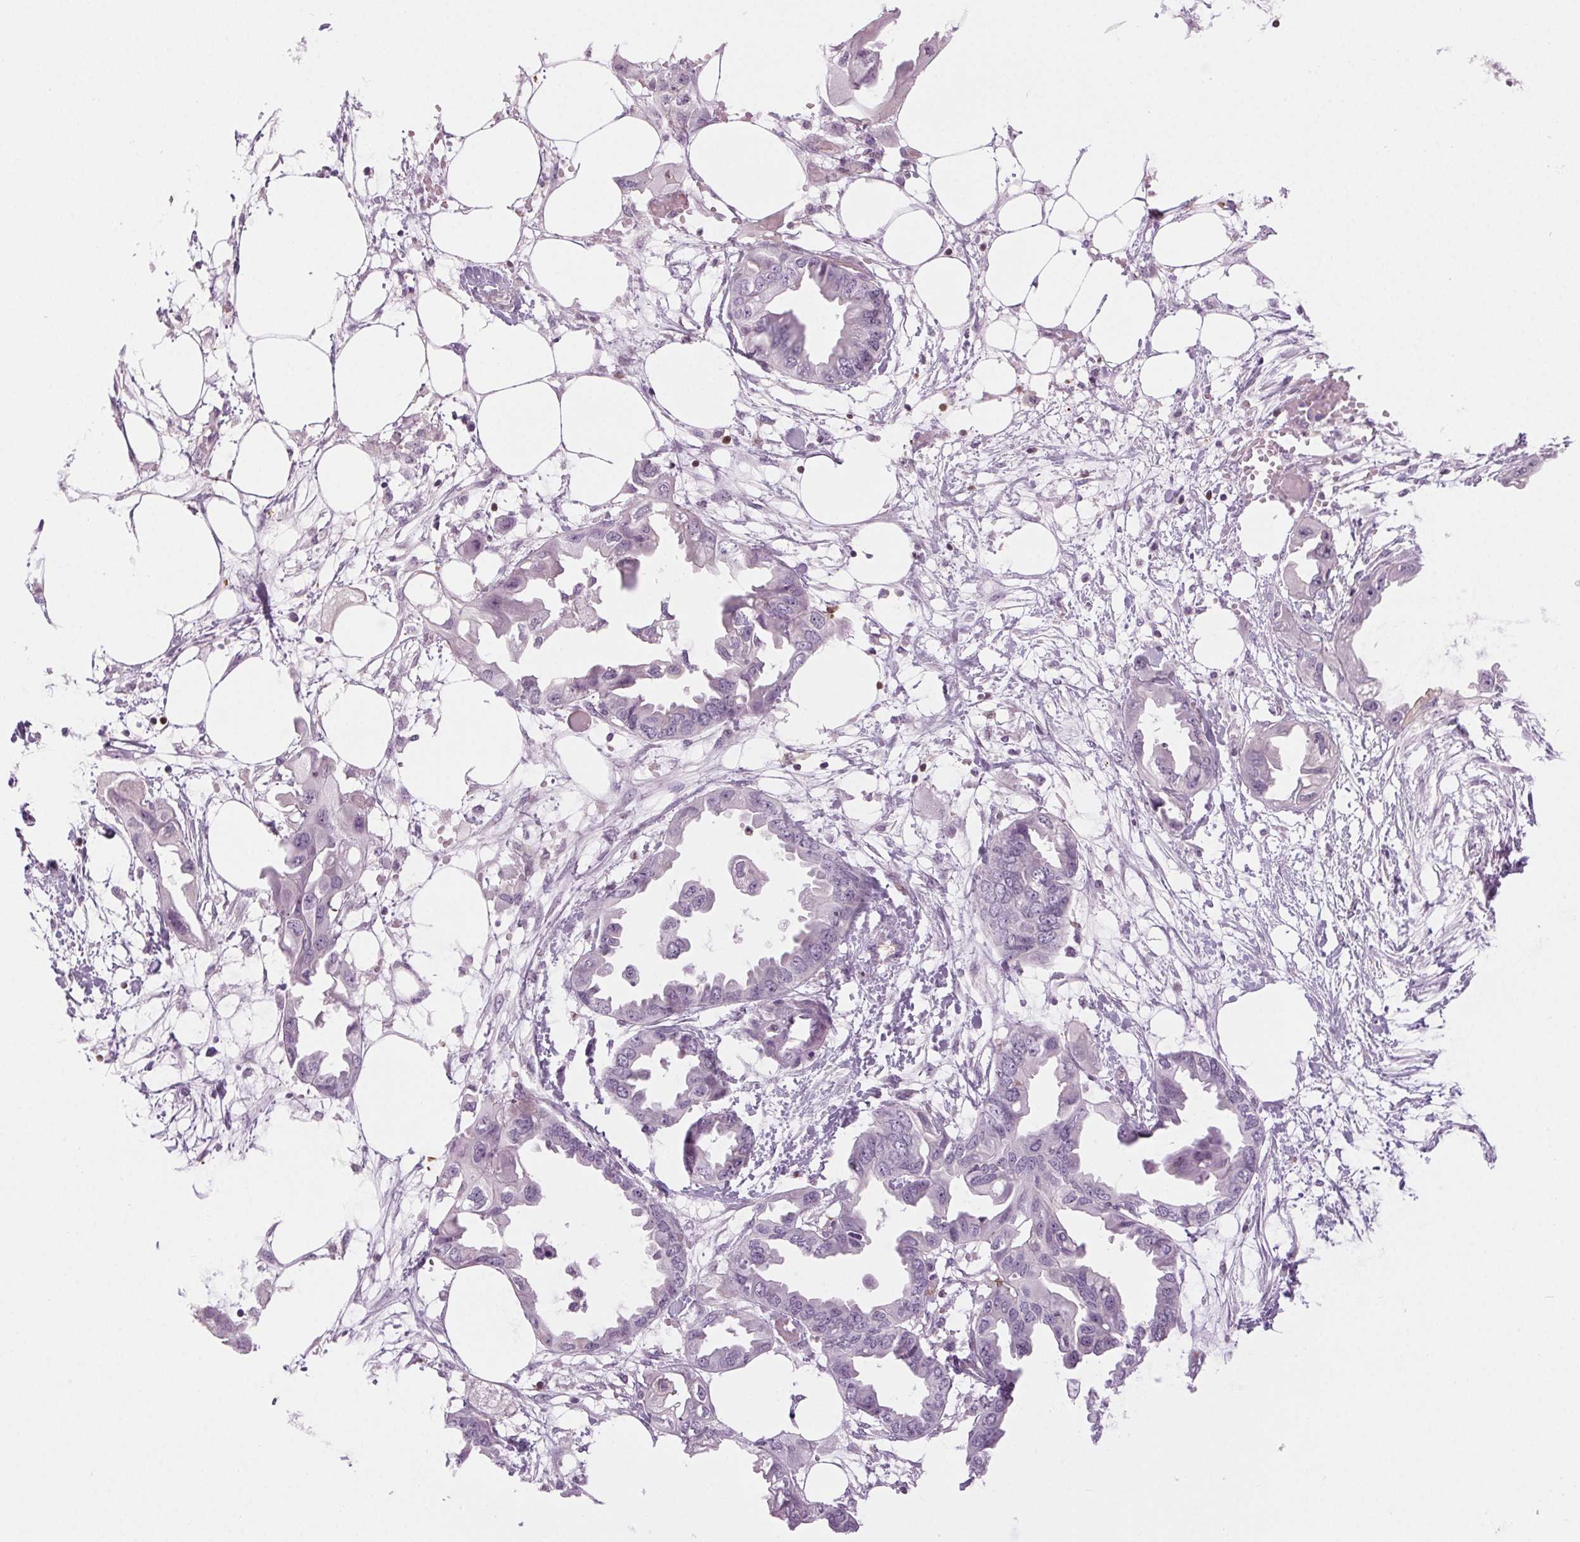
{"staining": {"intensity": "negative", "quantity": "none", "location": "none"}, "tissue": "endometrial cancer", "cell_type": "Tumor cells", "image_type": "cancer", "snomed": [{"axis": "morphology", "description": "Adenocarcinoma, NOS"}, {"axis": "morphology", "description": "Adenocarcinoma, metastatic, NOS"}, {"axis": "topography", "description": "Adipose tissue"}, {"axis": "topography", "description": "Endometrium"}], "caption": "Photomicrograph shows no protein expression in tumor cells of metastatic adenocarcinoma (endometrial) tissue.", "gene": "SLC6A19", "patient": {"sex": "female", "age": 67}}